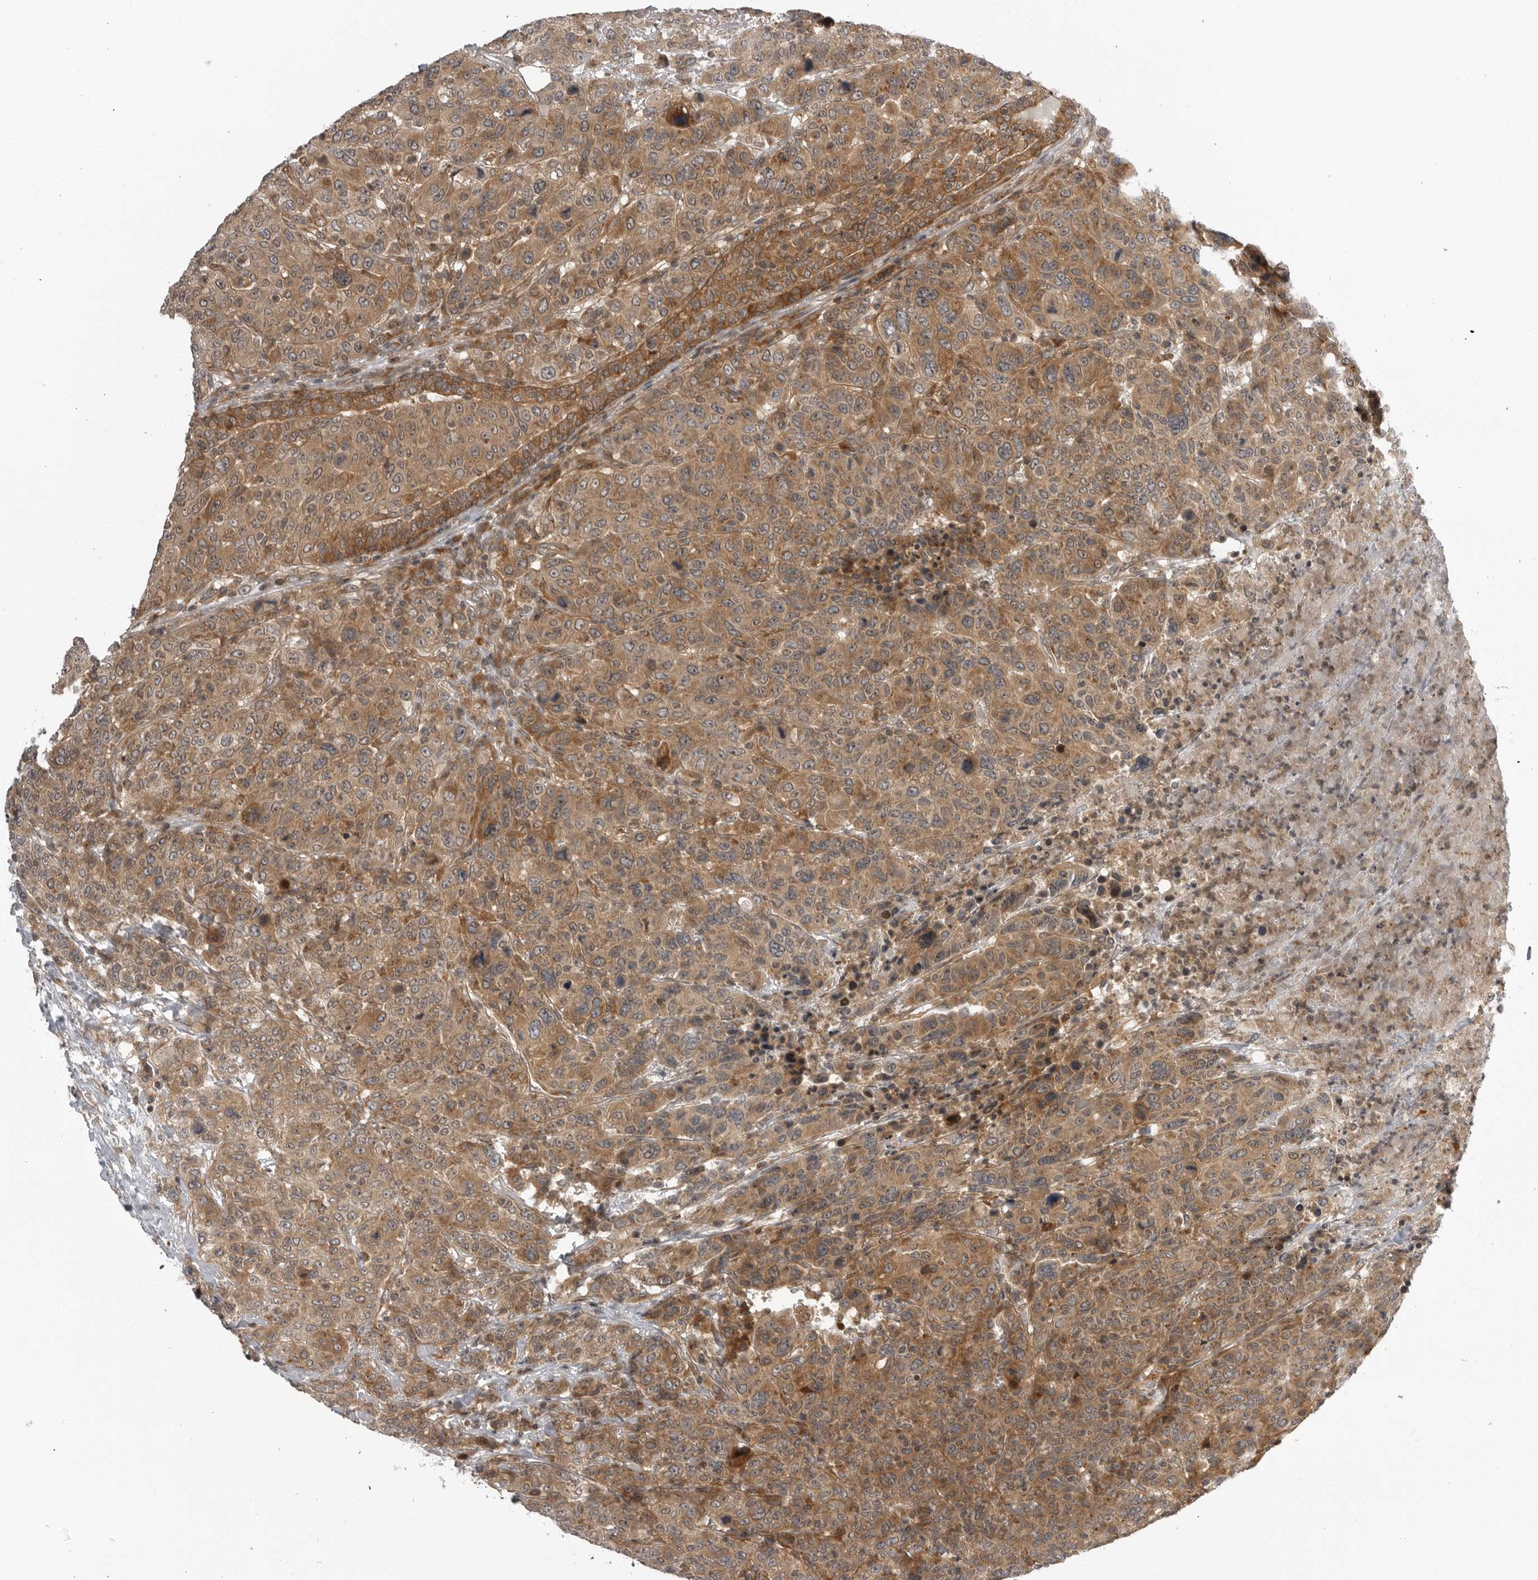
{"staining": {"intensity": "moderate", "quantity": ">75%", "location": "cytoplasmic/membranous"}, "tissue": "breast cancer", "cell_type": "Tumor cells", "image_type": "cancer", "snomed": [{"axis": "morphology", "description": "Duct carcinoma"}, {"axis": "topography", "description": "Breast"}], "caption": "Breast cancer stained with immunohistochemistry (IHC) reveals moderate cytoplasmic/membranous expression in approximately >75% of tumor cells. The protein is shown in brown color, while the nuclei are stained blue.", "gene": "LRRC45", "patient": {"sex": "female", "age": 37}}